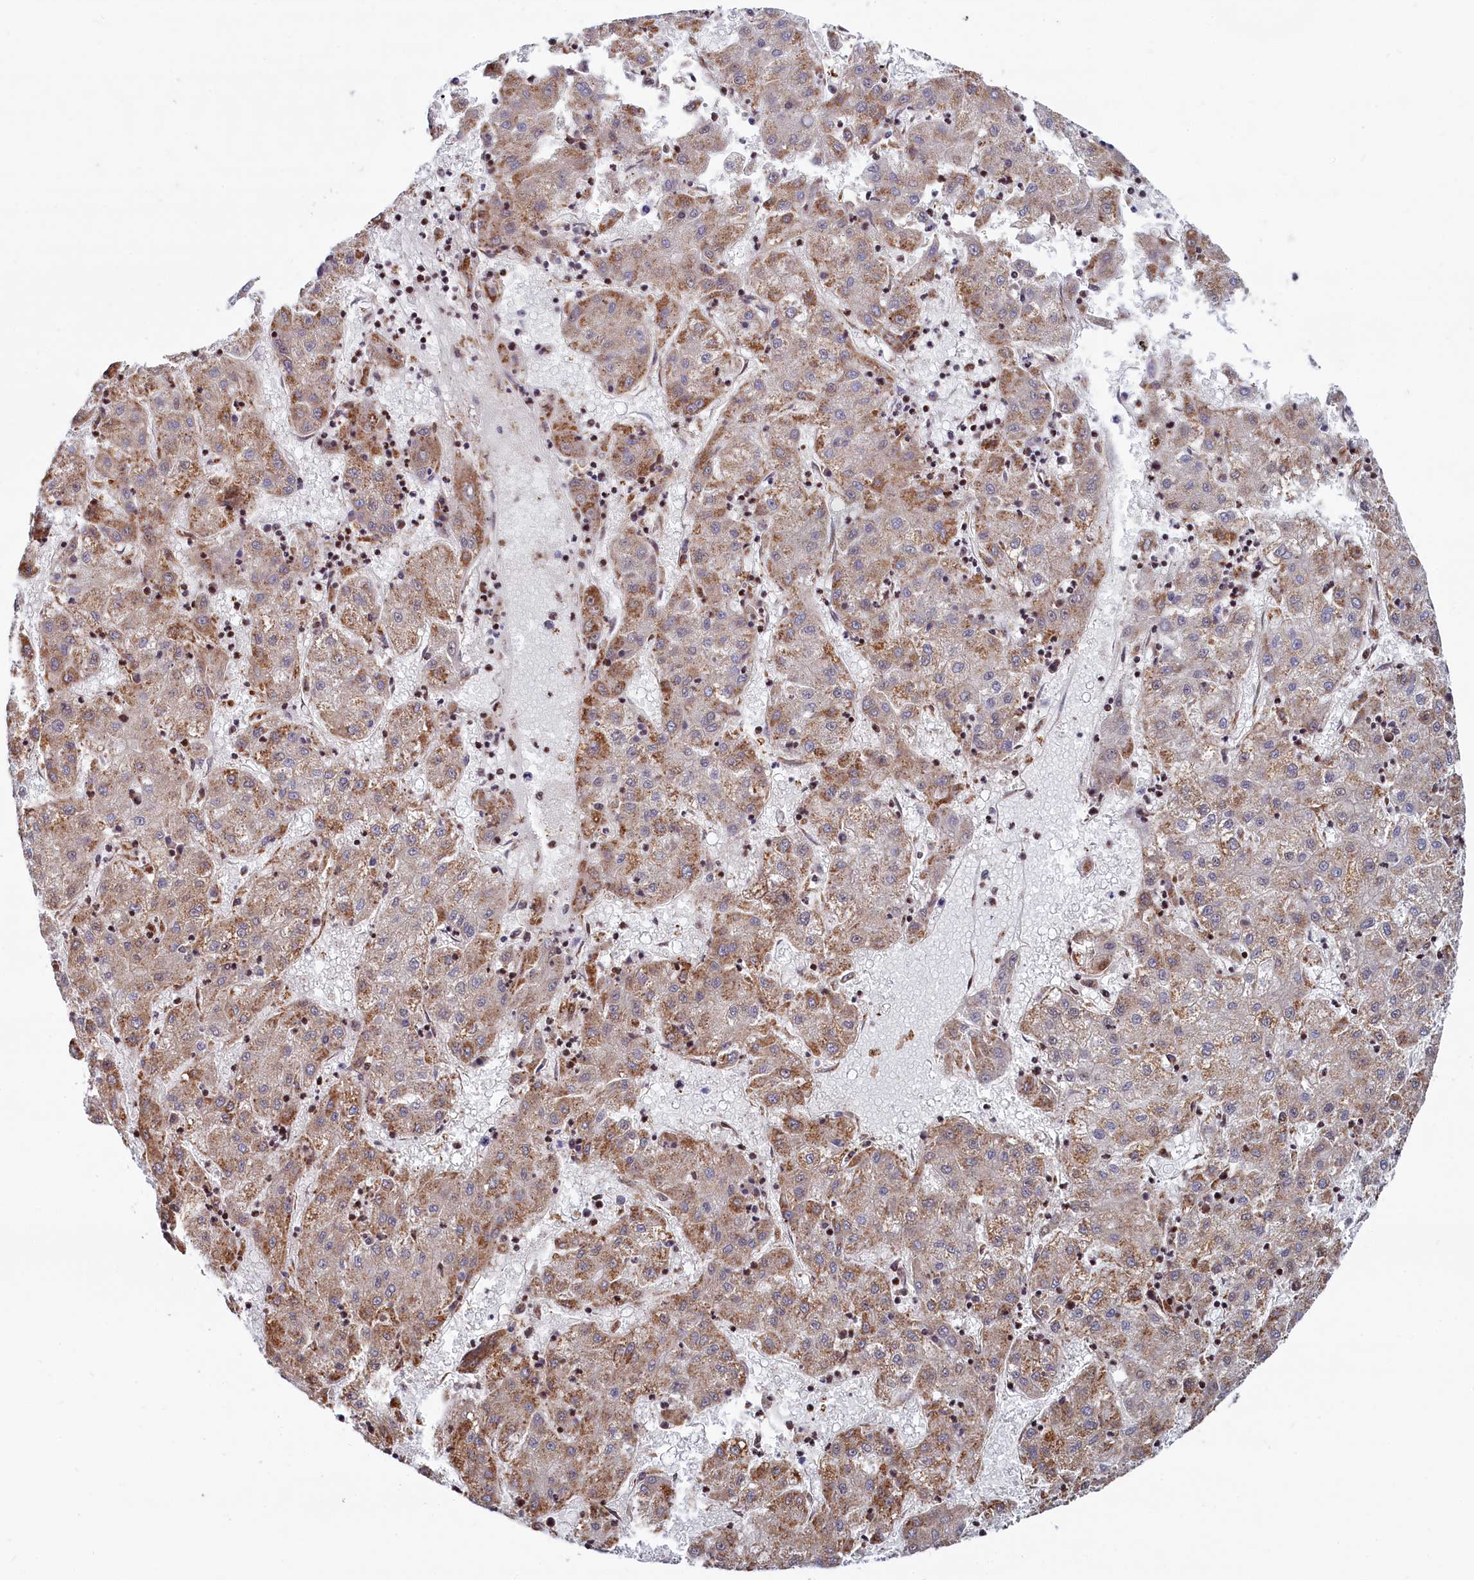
{"staining": {"intensity": "moderate", "quantity": ">75%", "location": "cytoplasmic/membranous"}, "tissue": "liver cancer", "cell_type": "Tumor cells", "image_type": "cancer", "snomed": [{"axis": "morphology", "description": "Carcinoma, Hepatocellular, NOS"}, {"axis": "topography", "description": "Liver"}], "caption": "Liver cancer stained for a protein reveals moderate cytoplasmic/membranous positivity in tumor cells.", "gene": "HDGFL3", "patient": {"sex": "male", "age": 72}}